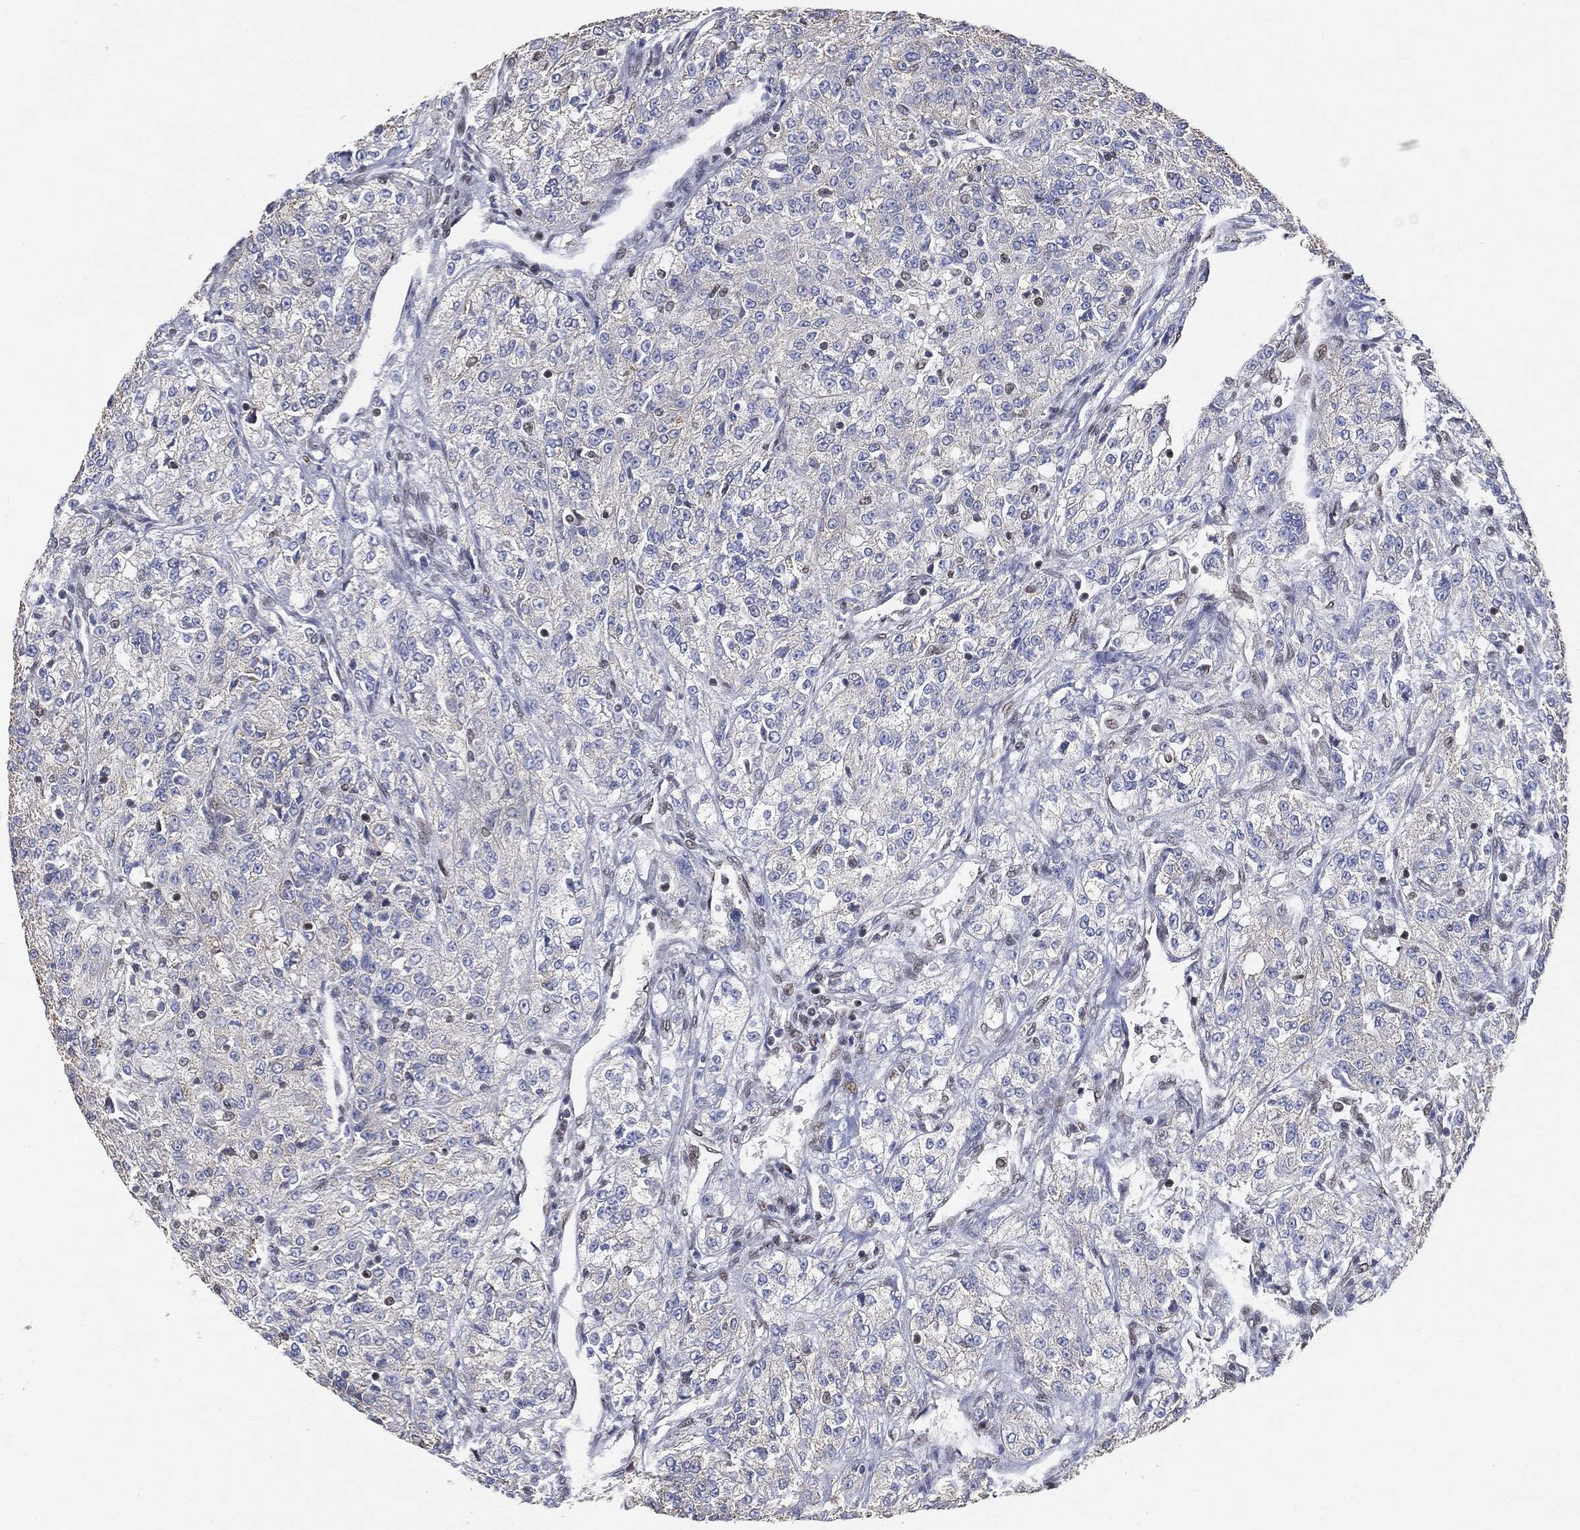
{"staining": {"intensity": "negative", "quantity": "none", "location": "none"}, "tissue": "renal cancer", "cell_type": "Tumor cells", "image_type": "cancer", "snomed": [{"axis": "morphology", "description": "Adenocarcinoma, NOS"}, {"axis": "topography", "description": "Kidney"}], "caption": "Tumor cells are negative for brown protein staining in adenocarcinoma (renal).", "gene": "YLPM1", "patient": {"sex": "female", "age": 63}}